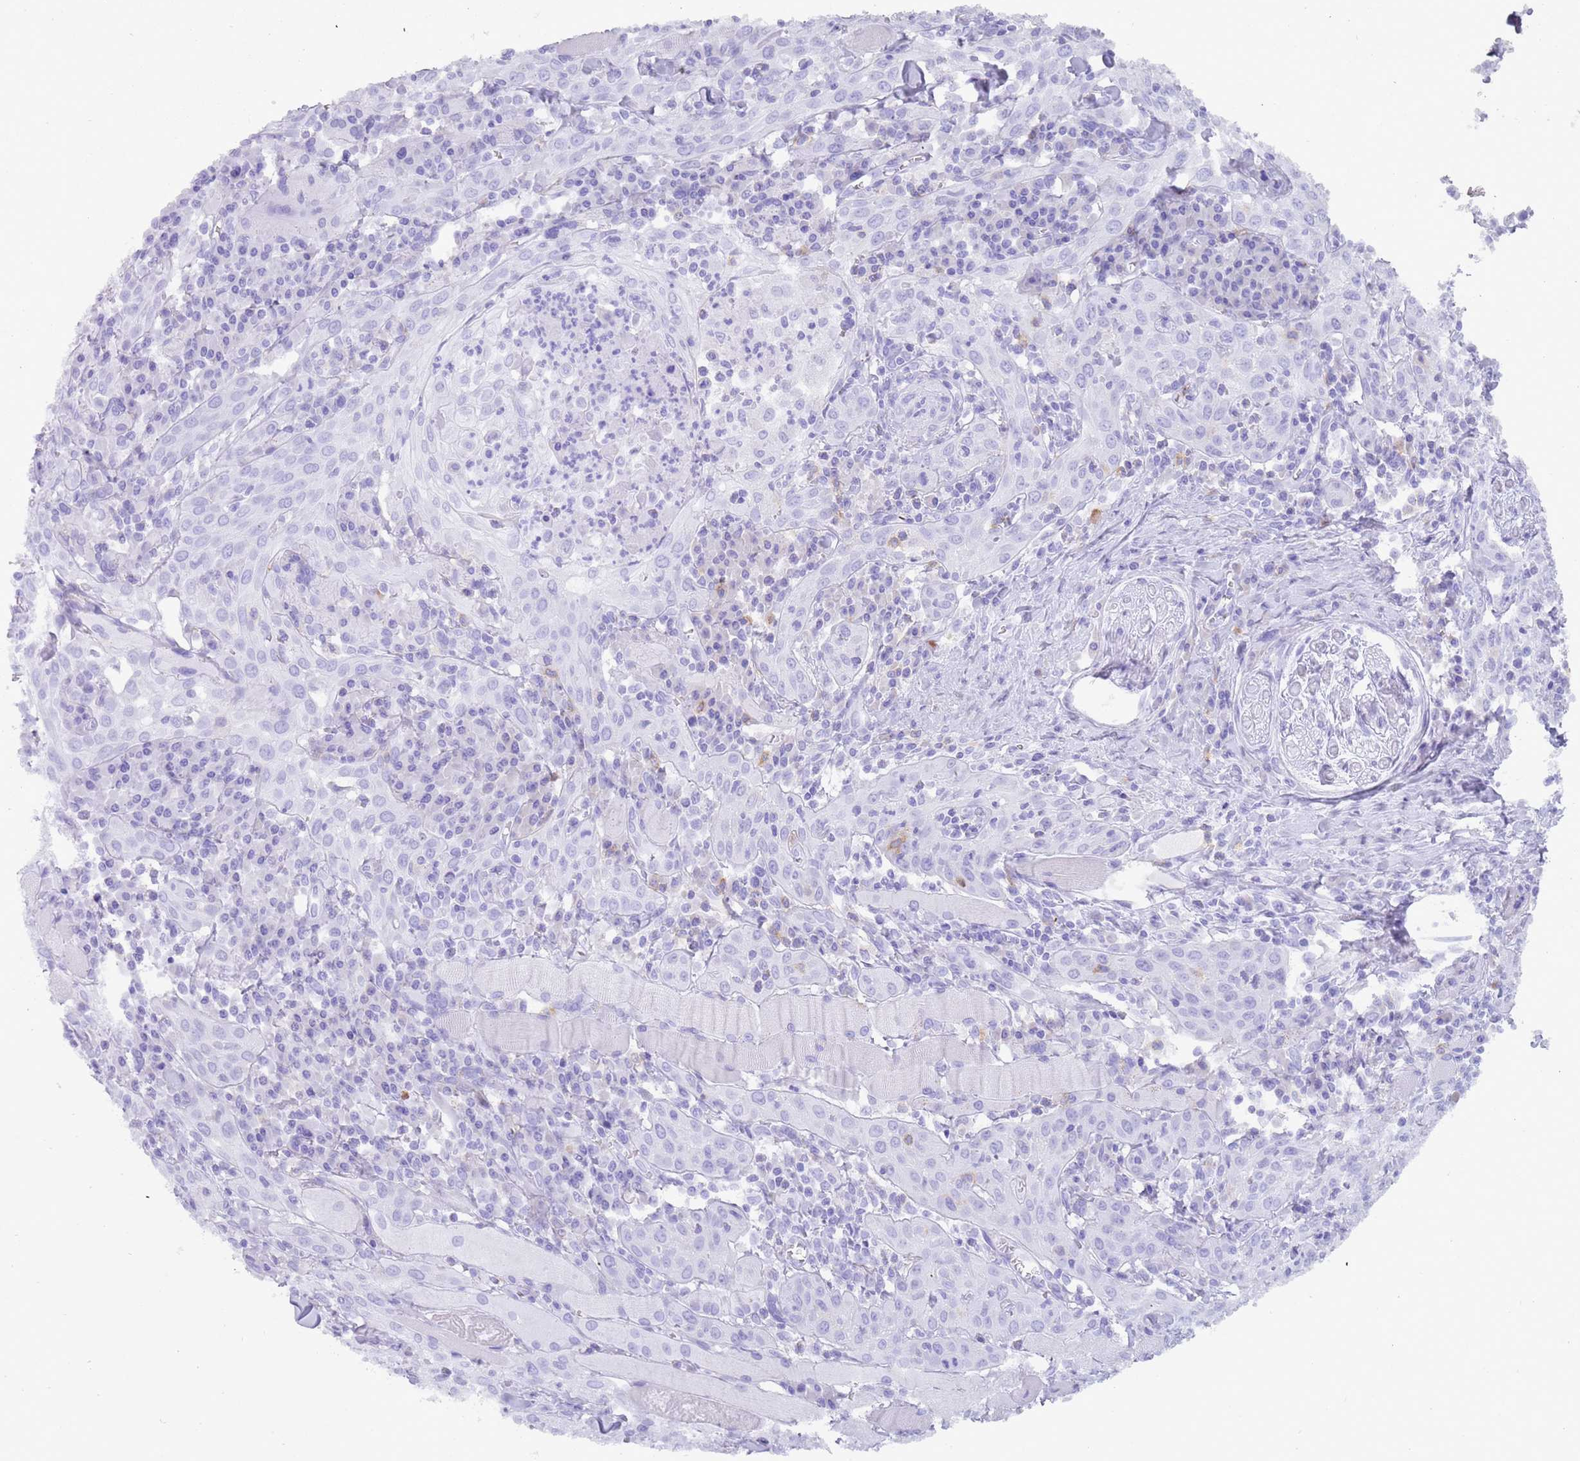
{"staining": {"intensity": "negative", "quantity": "none", "location": "none"}, "tissue": "head and neck cancer", "cell_type": "Tumor cells", "image_type": "cancer", "snomed": [{"axis": "morphology", "description": "Squamous cell carcinoma, NOS"}, {"axis": "topography", "description": "Oral tissue"}, {"axis": "topography", "description": "Head-Neck"}], "caption": "Human squamous cell carcinoma (head and neck) stained for a protein using immunohistochemistry (IHC) shows no expression in tumor cells.", "gene": "MYADML2", "patient": {"sex": "female", "age": 70}}